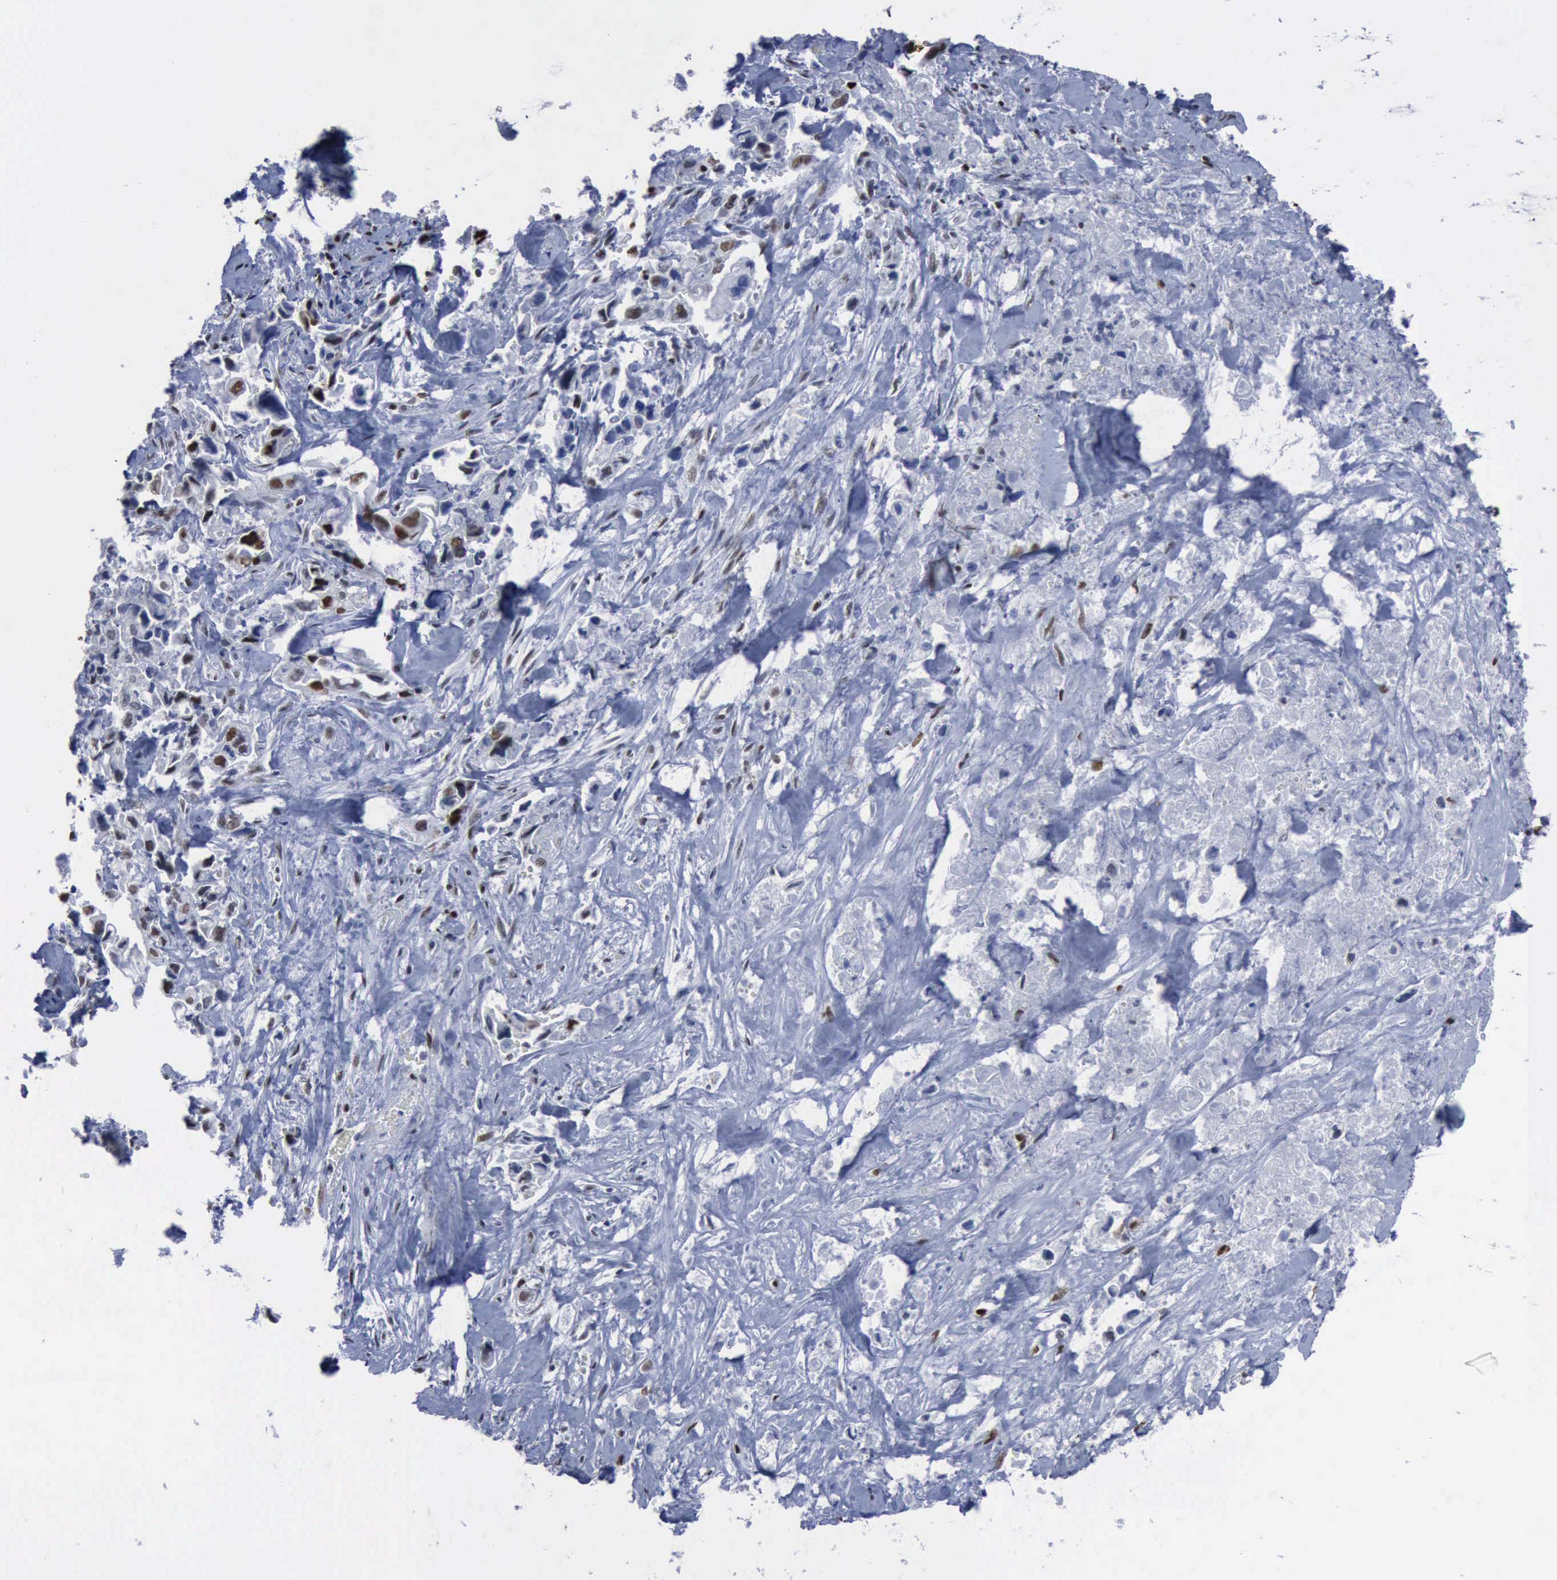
{"staining": {"intensity": "moderate", "quantity": "25%-75%", "location": "nuclear"}, "tissue": "pancreatic cancer", "cell_type": "Tumor cells", "image_type": "cancer", "snomed": [{"axis": "morphology", "description": "Adenocarcinoma, NOS"}, {"axis": "topography", "description": "Pancreas"}], "caption": "A high-resolution image shows IHC staining of pancreatic cancer, which displays moderate nuclear staining in about 25%-75% of tumor cells.", "gene": "PCNA", "patient": {"sex": "male", "age": 69}}